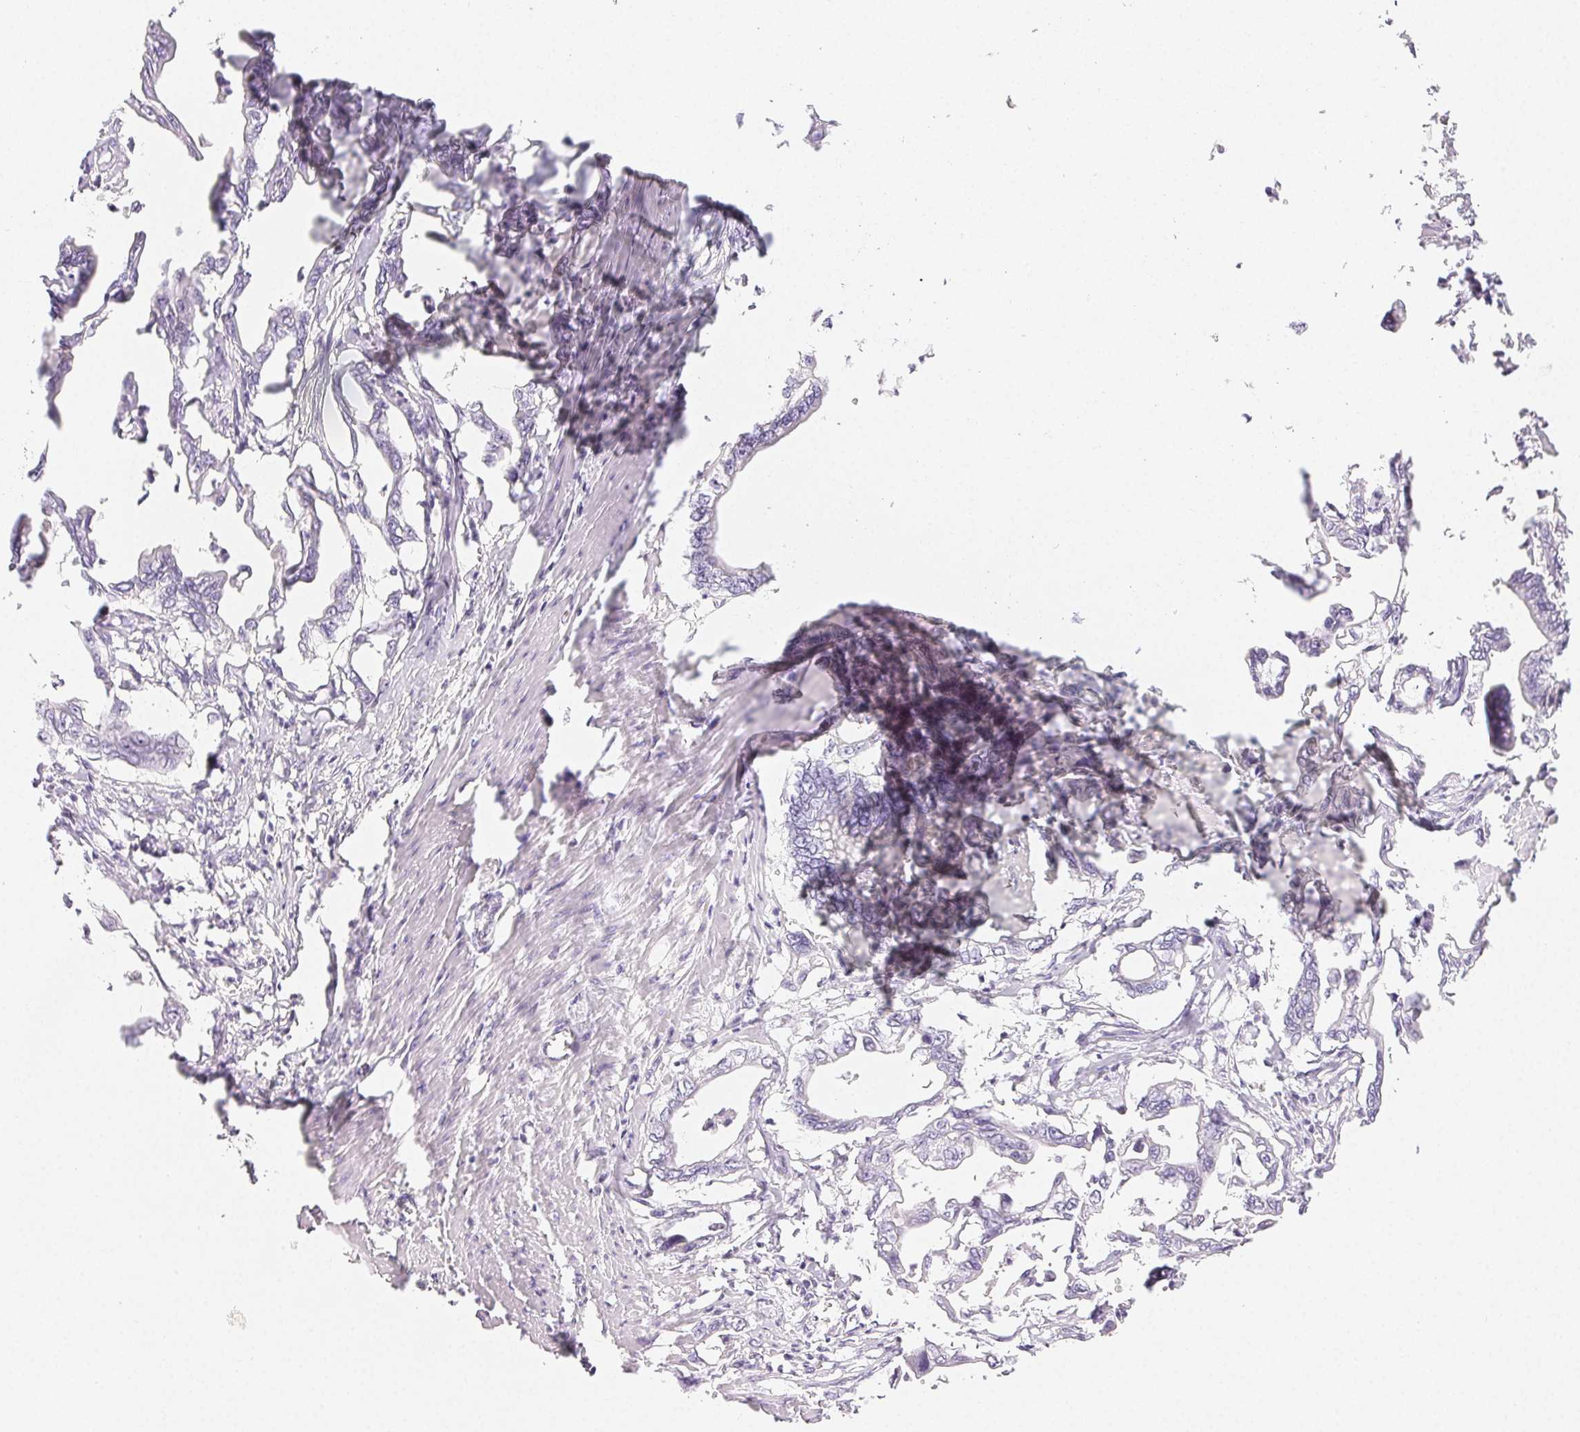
{"staining": {"intensity": "negative", "quantity": "none", "location": "none"}, "tissue": "pancreatic cancer", "cell_type": "Tumor cells", "image_type": "cancer", "snomed": [{"axis": "morphology", "description": "Adenocarcinoma, NOS"}, {"axis": "topography", "description": "Pancreas"}], "caption": "Immunohistochemical staining of pancreatic cancer shows no significant expression in tumor cells.", "gene": "MIOX", "patient": {"sex": "male", "age": 61}}